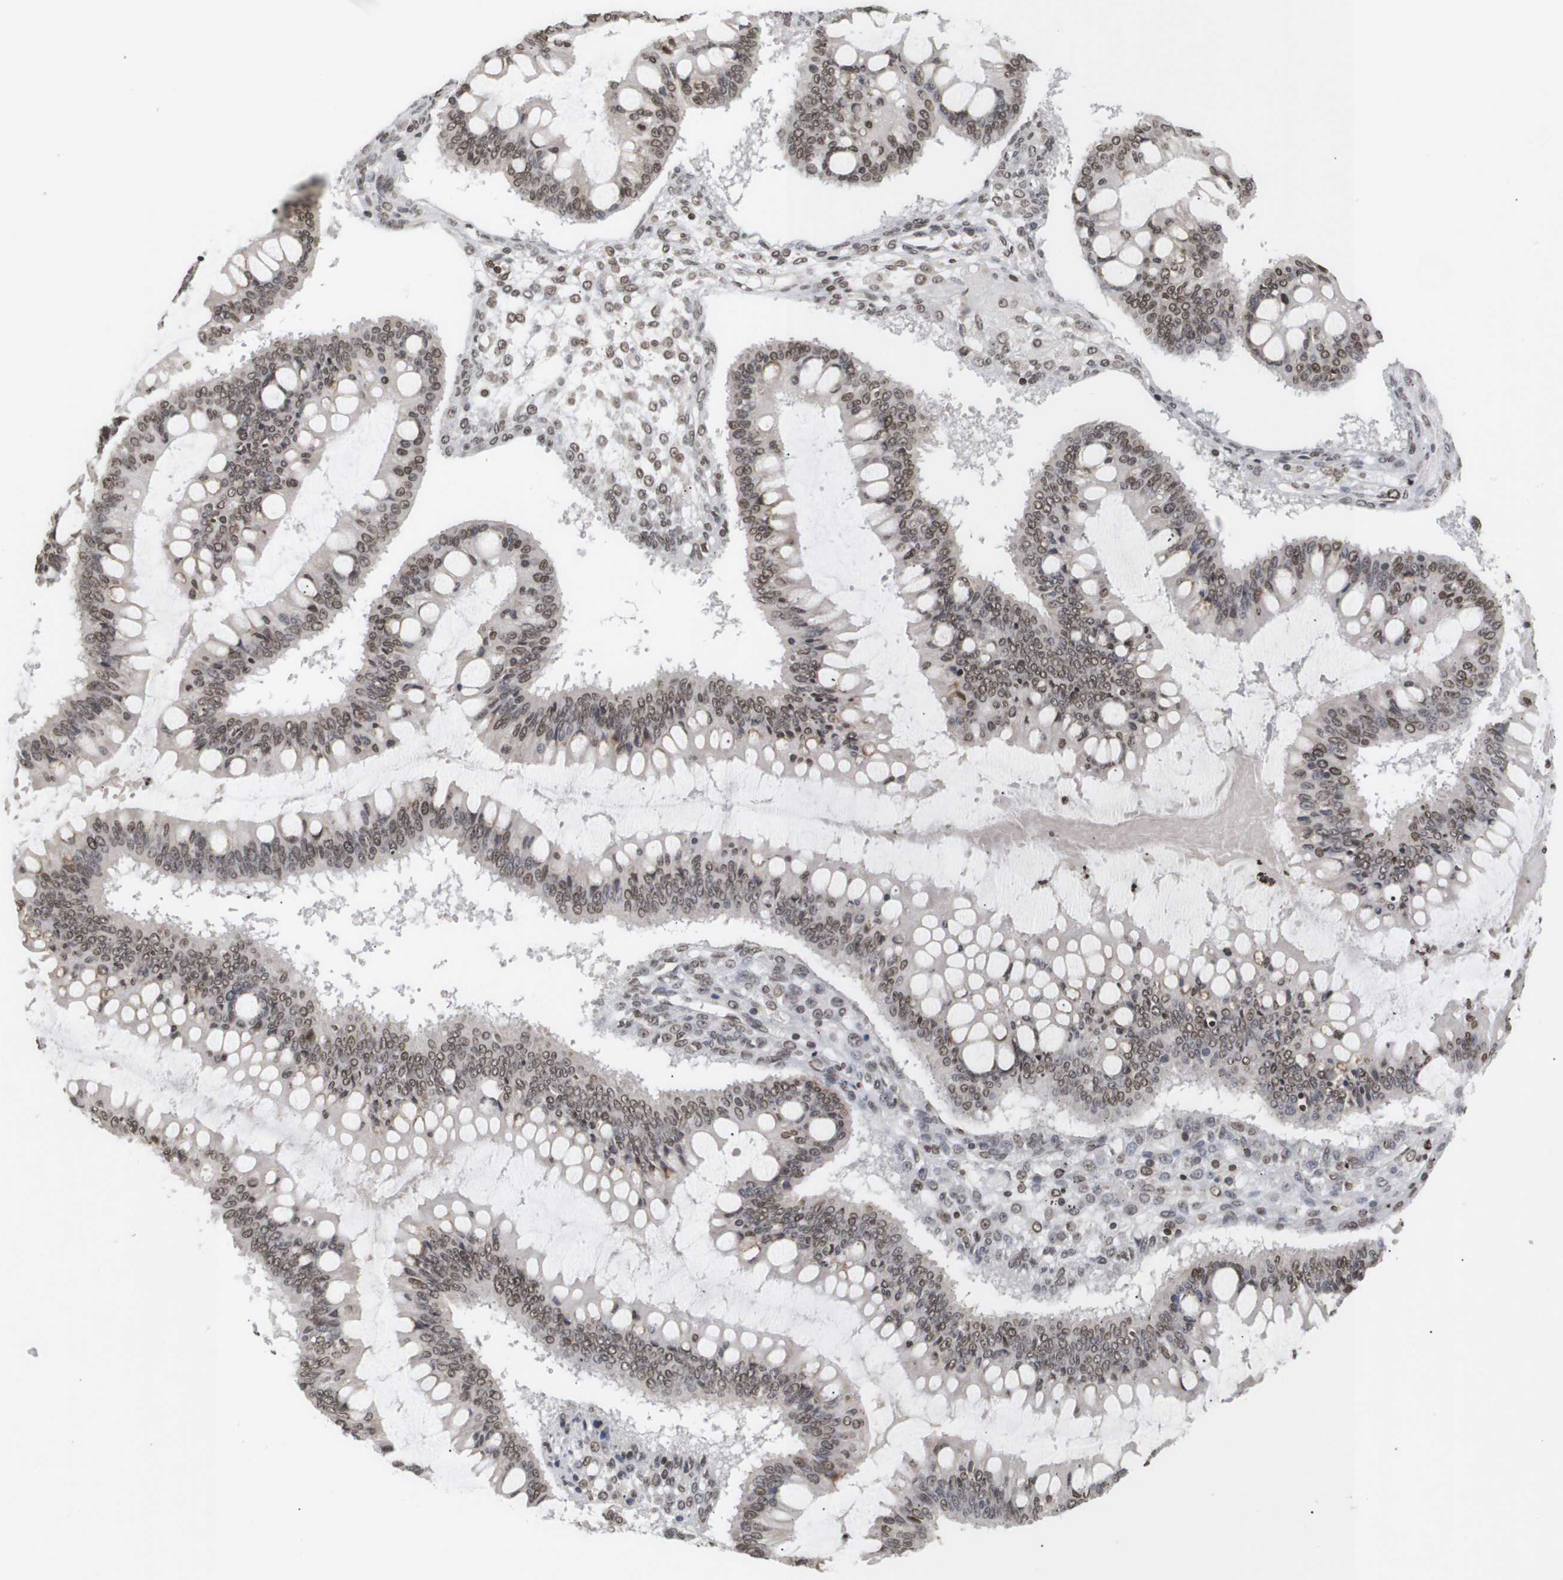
{"staining": {"intensity": "moderate", "quantity": ">75%", "location": "nuclear"}, "tissue": "ovarian cancer", "cell_type": "Tumor cells", "image_type": "cancer", "snomed": [{"axis": "morphology", "description": "Cystadenocarcinoma, mucinous, NOS"}, {"axis": "topography", "description": "Ovary"}], "caption": "This is a histology image of IHC staining of mucinous cystadenocarcinoma (ovarian), which shows moderate staining in the nuclear of tumor cells.", "gene": "ETV5", "patient": {"sex": "female", "age": 73}}